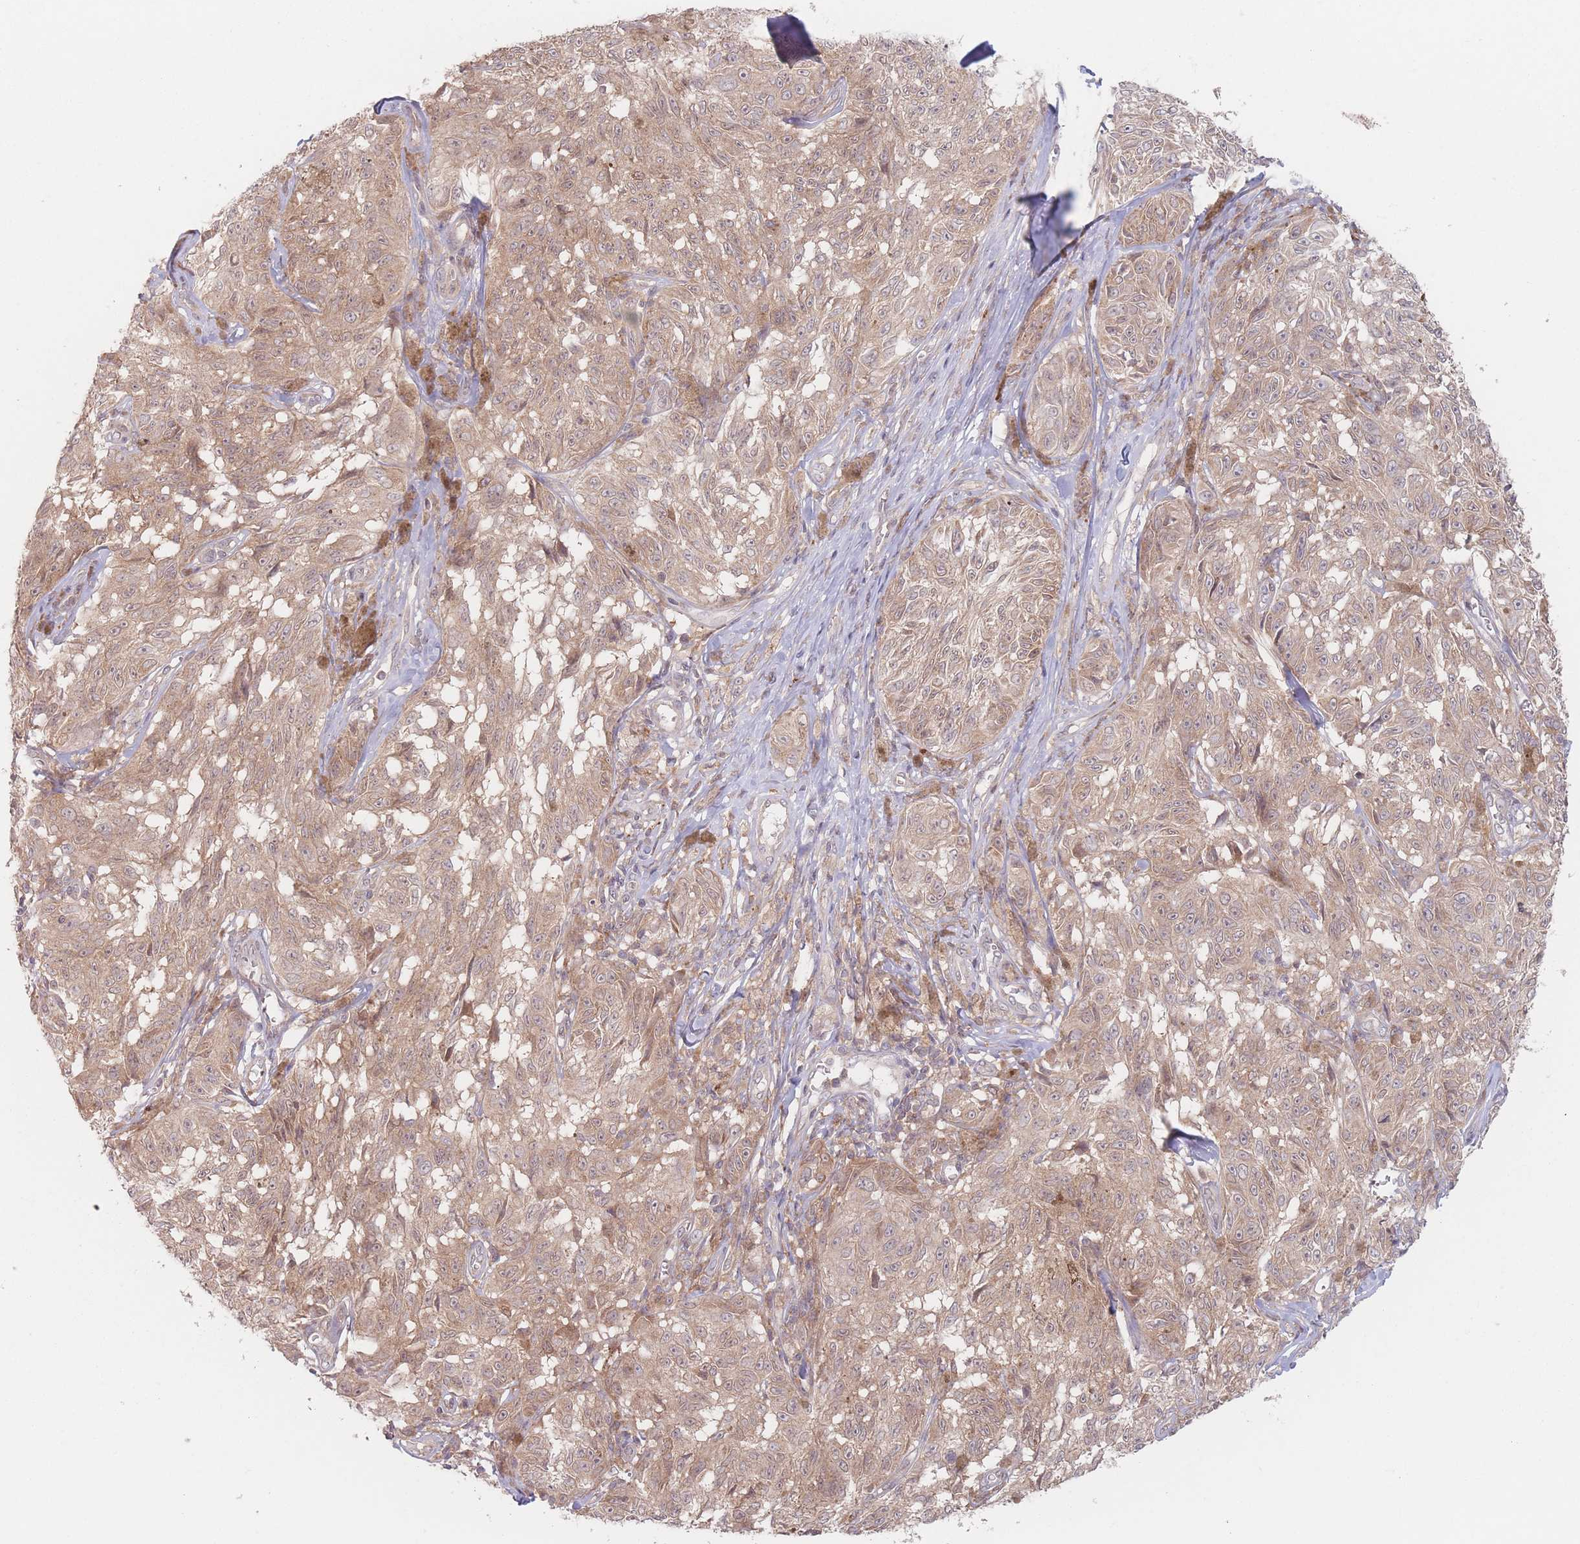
{"staining": {"intensity": "moderate", "quantity": ">75%", "location": "cytoplasmic/membranous,nuclear"}, "tissue": "melanoma", "cell_type": "Tumor cells", "image_type": "cancer", "snomed": [{"axis": "morphology", "description": "Malignant melanoma, NOS"}, {"axis": "topography", "description": "Skin"}], "caption": "Malignant melanoma was stained to show a protein in brown. There is medium levels of moderate cytoplasmic/membranous and nuclear expression in about >75% of tumor cells. The protein is shown in brown color, while the nuclei are stained blue.", "gene": "PPM1A", "patient": {"sex": "male", "age": 68}}